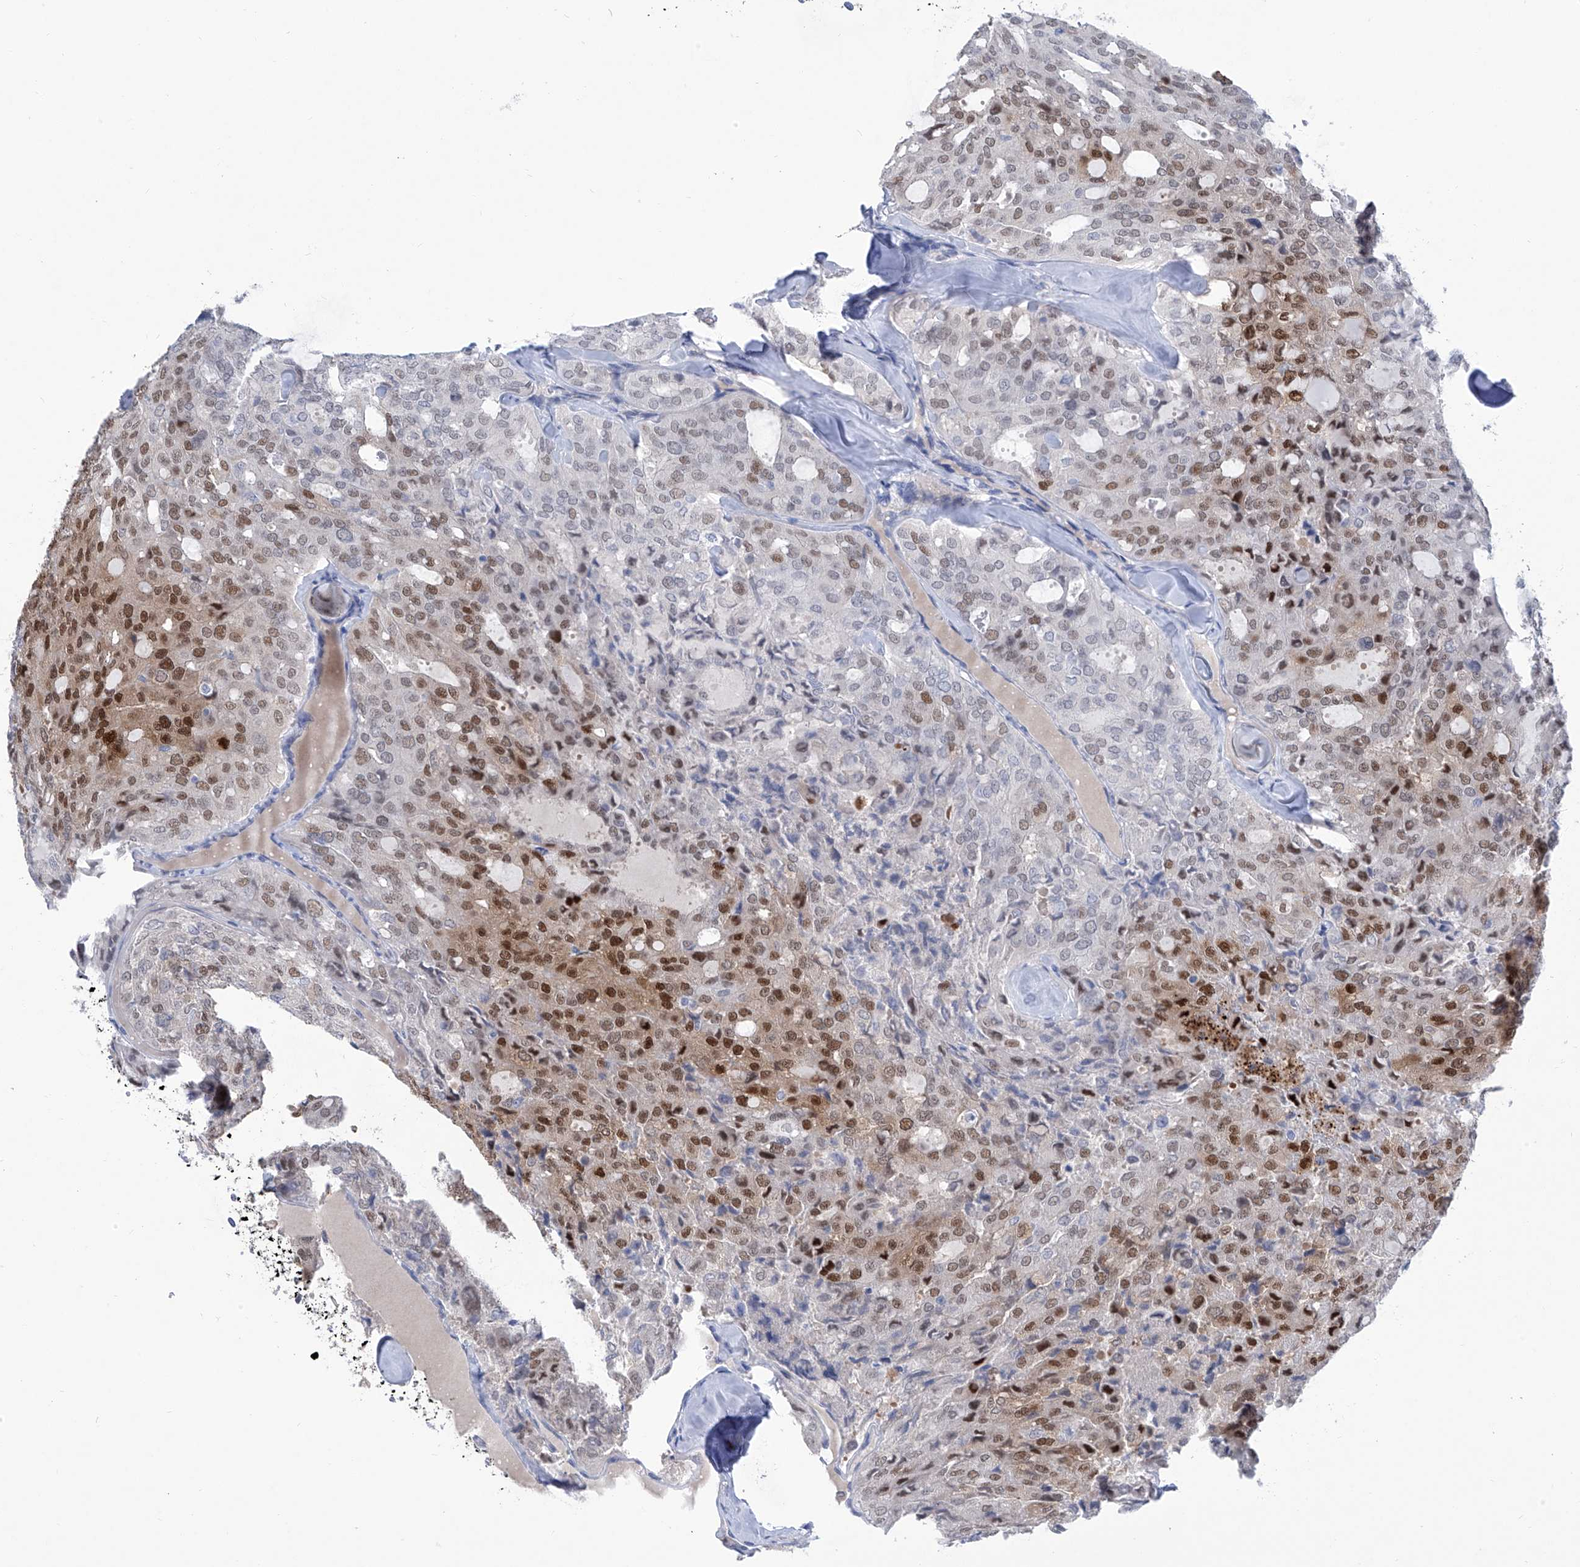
{"staining": {"intensity": "moderate", "quantity": "25%-75%", "location": "nuclear"}, "tissue": "thyroid cancer", "cell_type": "Tumor cells", "image_type": "cancer", "snomed": [{"axis": "morphology", "description": "Follicular adenoma carcinoma, NOS"}, {"axis": "topography", "description": "Thyroid gland"}], "caption": "This image demonstrates immunohistochemistry (IHC) staining of human follicular adenoma carcinoma (thyroid), with medium moderate nuclear positivity in approximately 25%-75% of tumor cells.", "gene": "PHF20", "patient": {"sex": "male", "age": 75}}